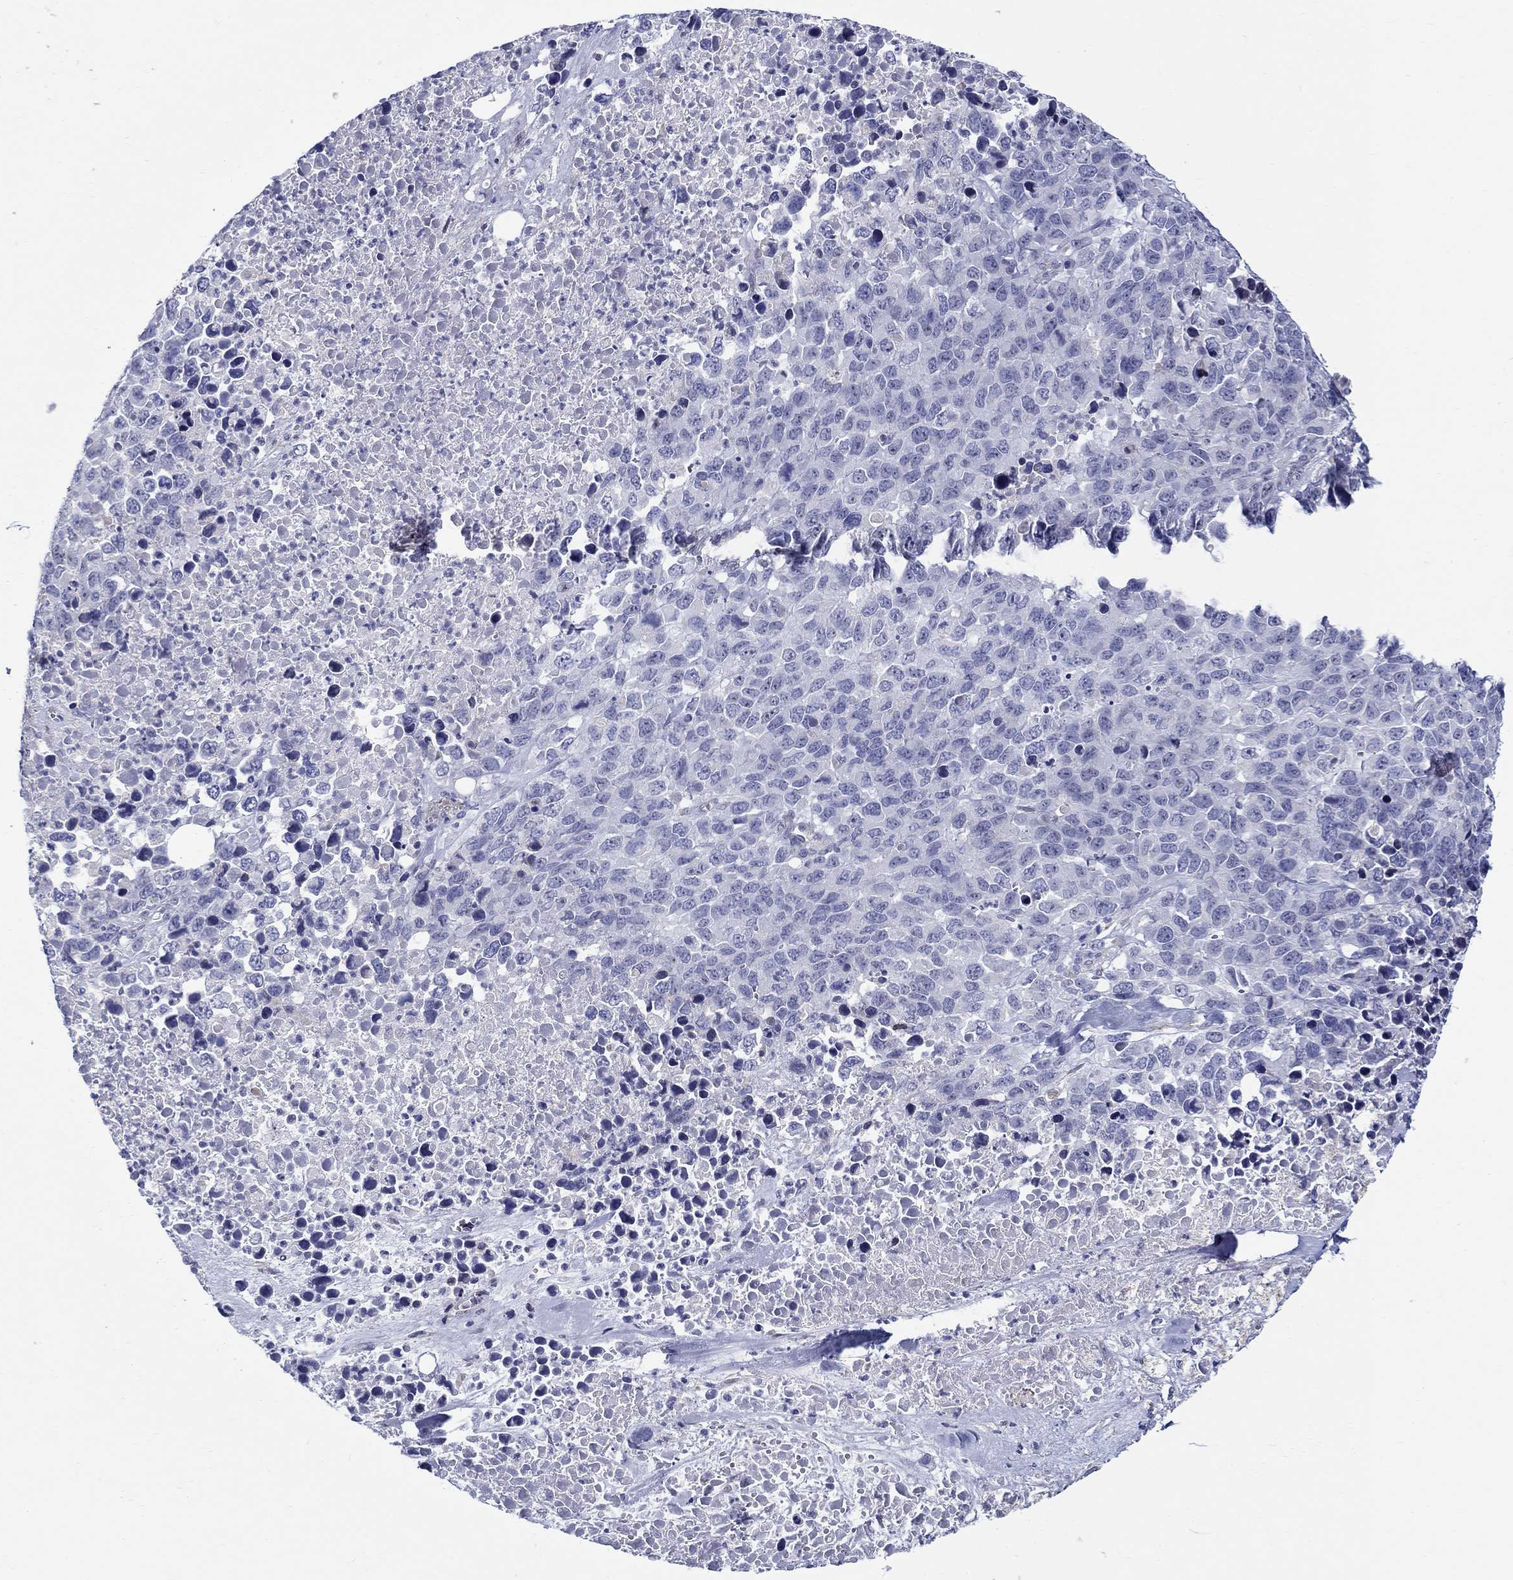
{"staining": {"intensity": "negative", "quantity": "none", "location": "none"}, "tissue": "melanoma", "cell_type": "Tumor cells", "image_type": "cancer", "snomed": [{"axis": "morphology", "description": "Malignant melanoma, Metastatic site"}, {"axis": "topography", "description": "Skin"}], "caption": "There is no significant staining in tumor cells of malignant melanoma (metastatic site).", "gene": "QRFPR", "patient": {"sex": "male", "age": 84}}